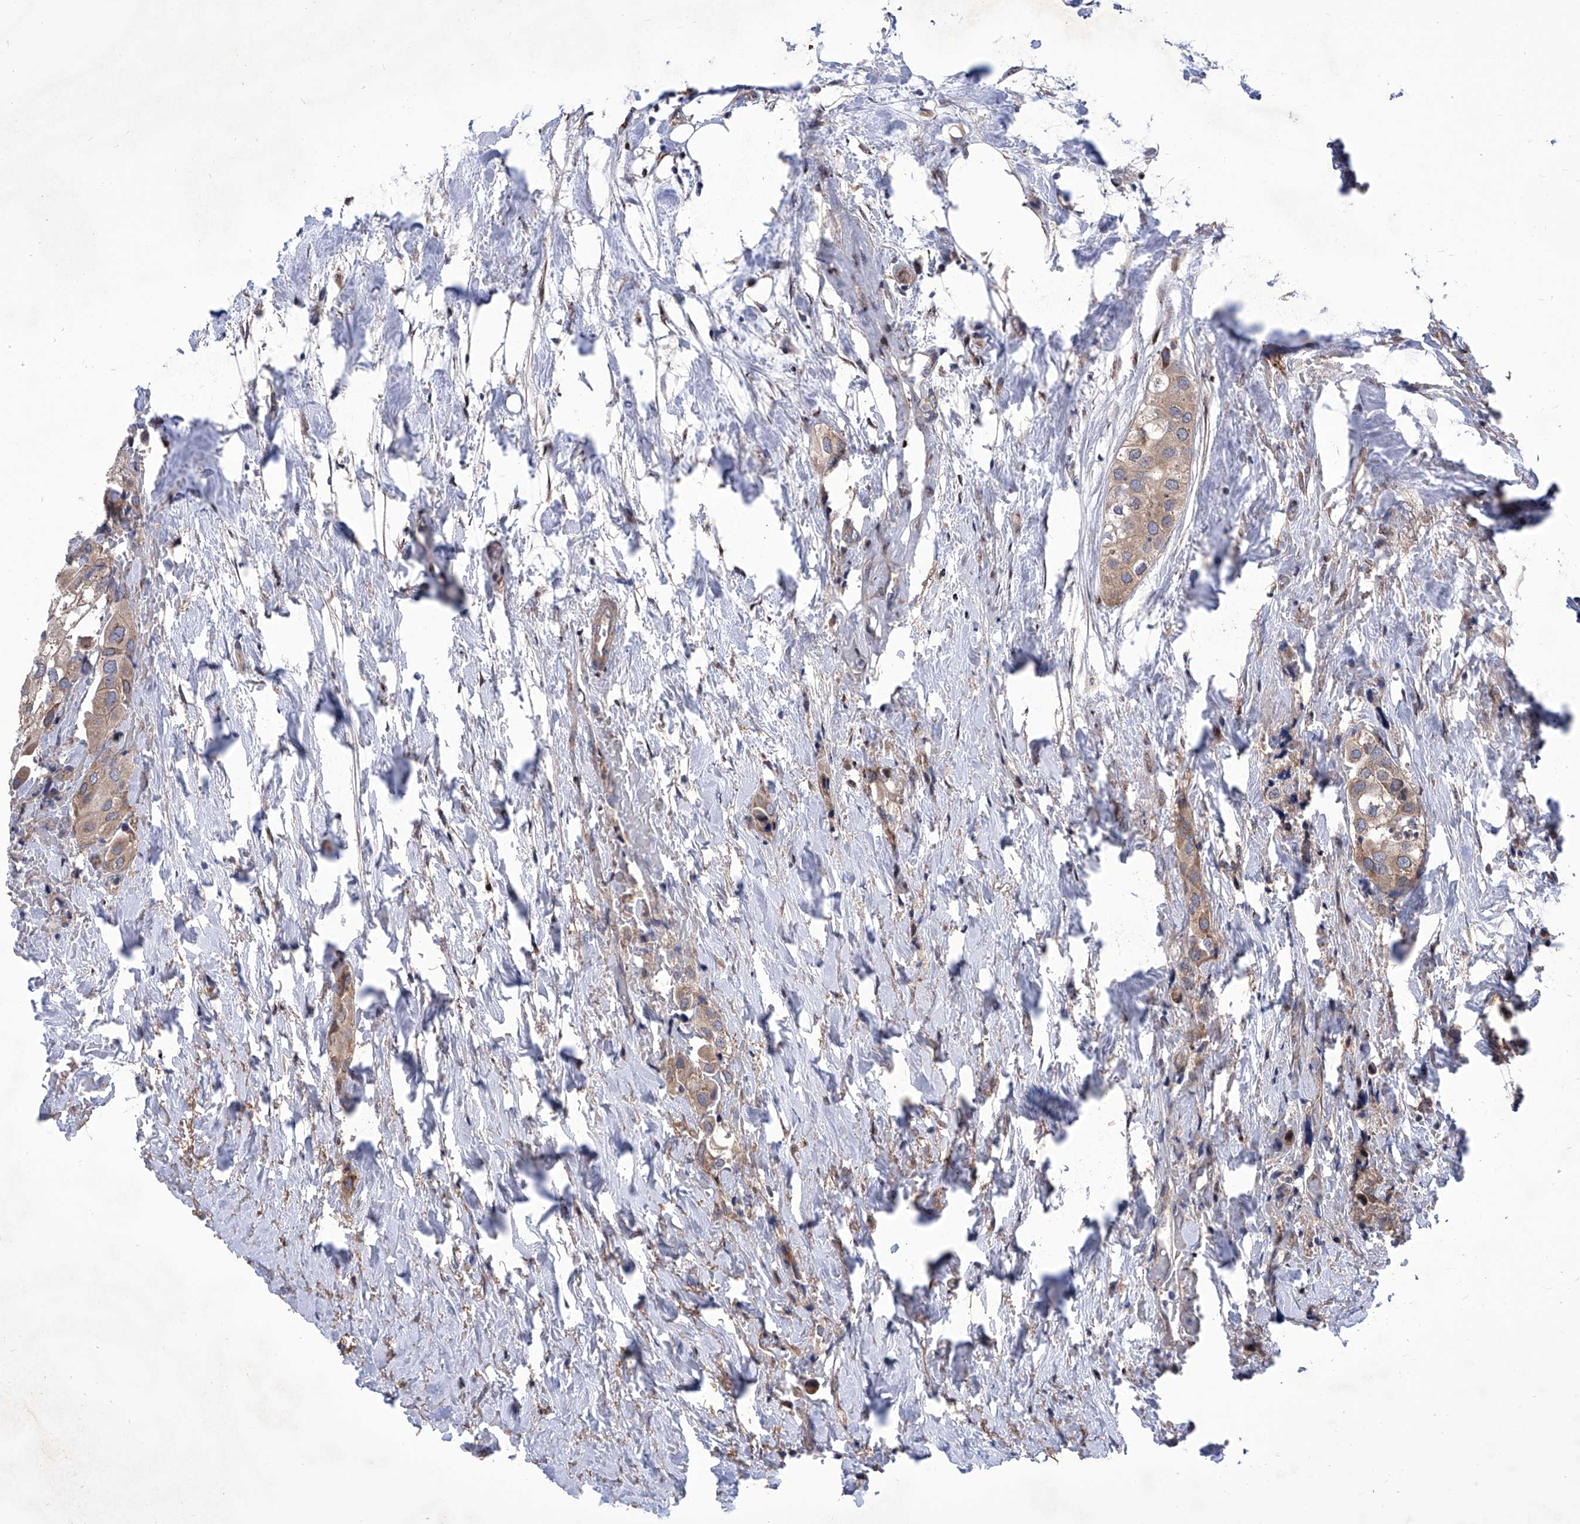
{"staining": {"intensity": "moderate", "quantity": "<25%", "location": "cytoplasmic/membranous"}, "tissue": "urothelial cancer", "cell_type": "Tumor cells", "image_type": "cancer", "snomed": [{"axis": "morphology", "description": "Urothelial carcinoma, High grade"}, {"axis": "topography", "description": "Urinary bladder"}], "caption": "A brown stain labels moderate cytoplasmic/membranous expression of a protein in human urothelial cancer tumor cells. The protein of interest is stained brown, and the nuclei are stained in blue (DAB IHC with brightfield microscopy, high magnification).", "gene": "KTI12", "patient": {"sex": "male", "age": 64}}